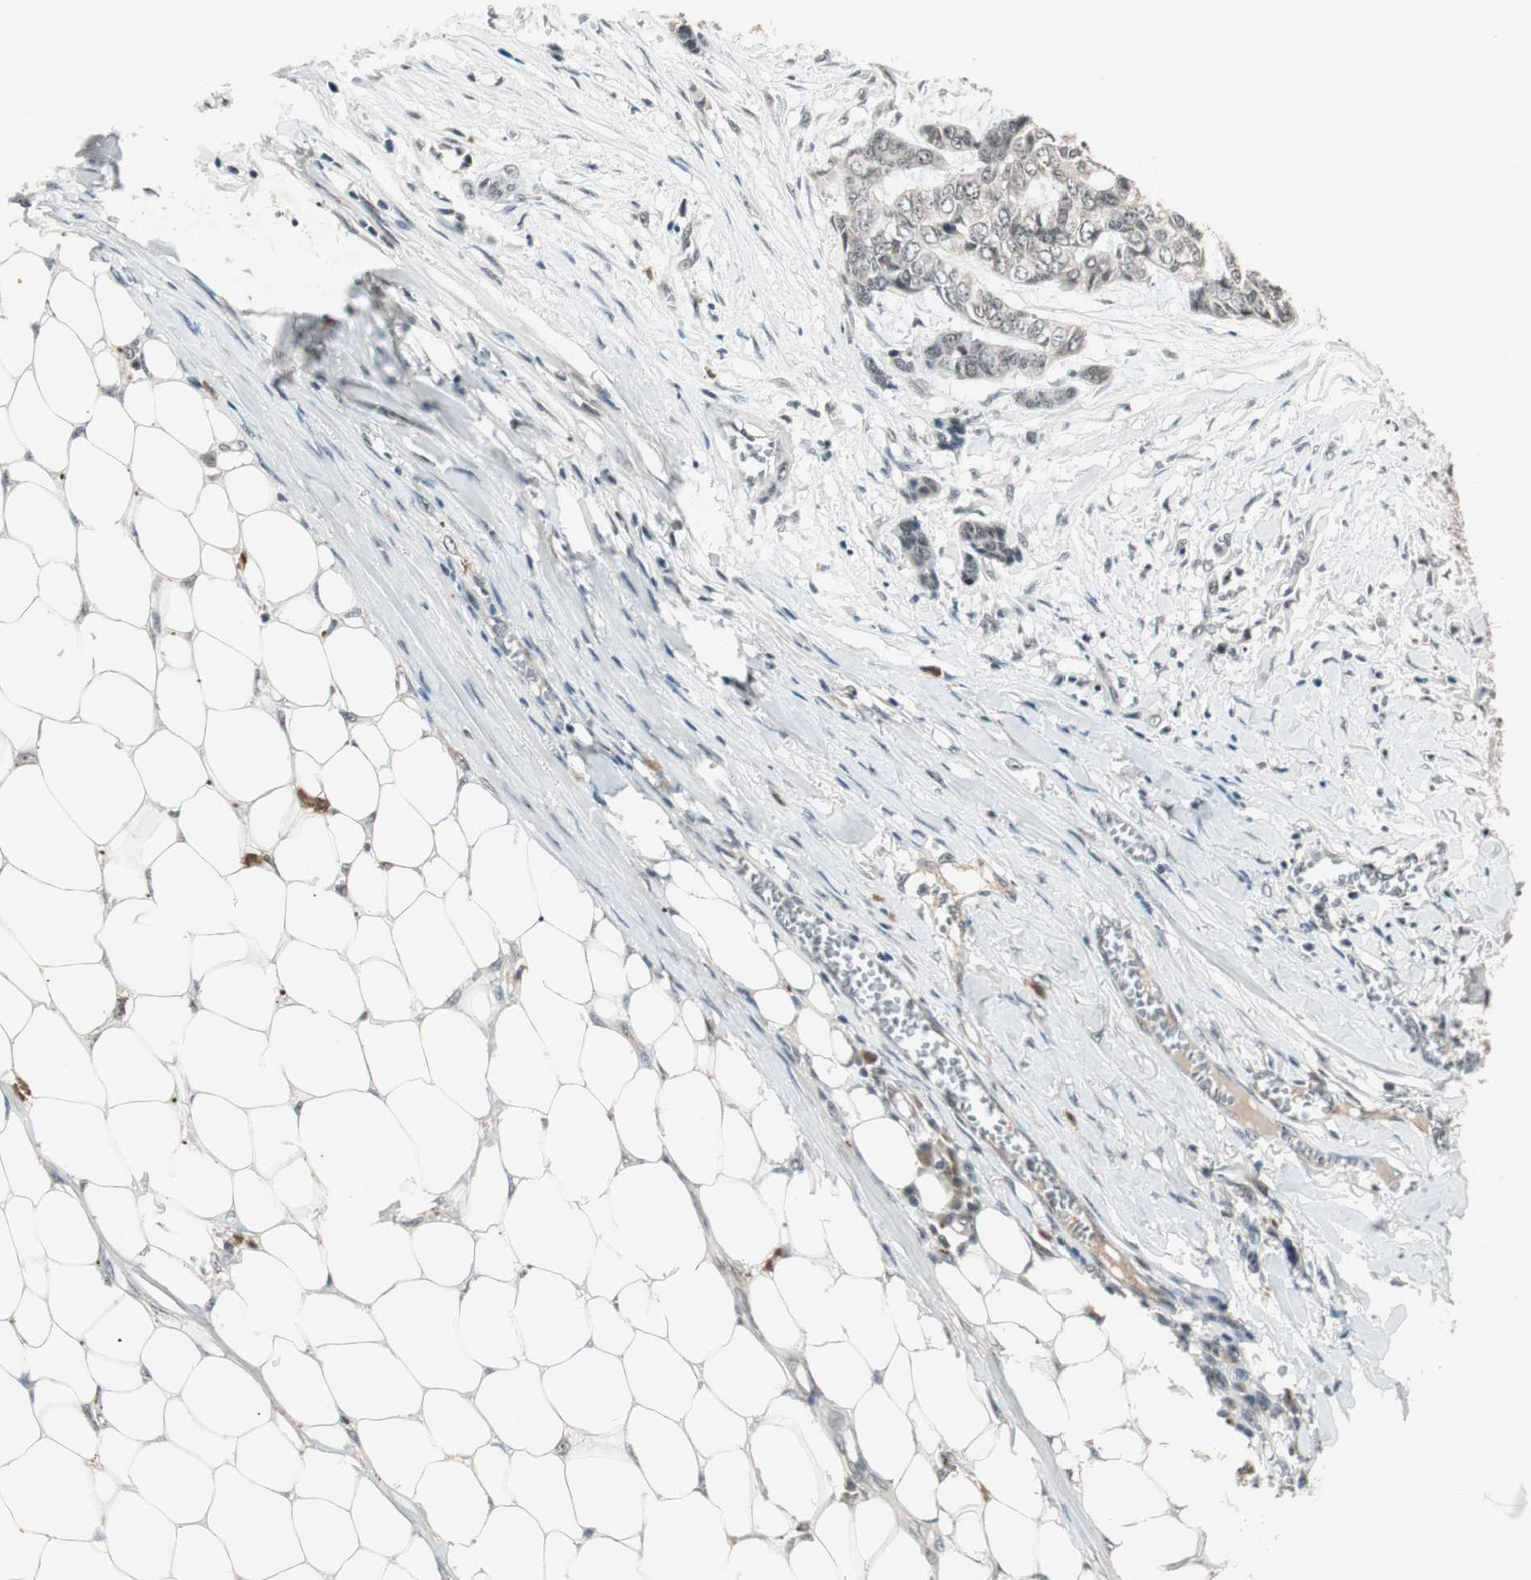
{"staining": {"intensity": "weak", "quantity": "<25%", "location": "nuclear"}, "tissue": "skin cancer", "cell_type": "Tumor cells", "image_type": "cancer", "snomed": [{"axis": "morphology", "description": "Basal cell carcinoma"}, {"axis": "topography", "description": "Skin"}], "caption": "Skin cancer (basal cell carcinoma) stained for a protein using immunohistochemistry (IHC) shows no positivity tumor cells.", "gene": "NFRKB", "patient": {"sex": "female", "age": 64}}